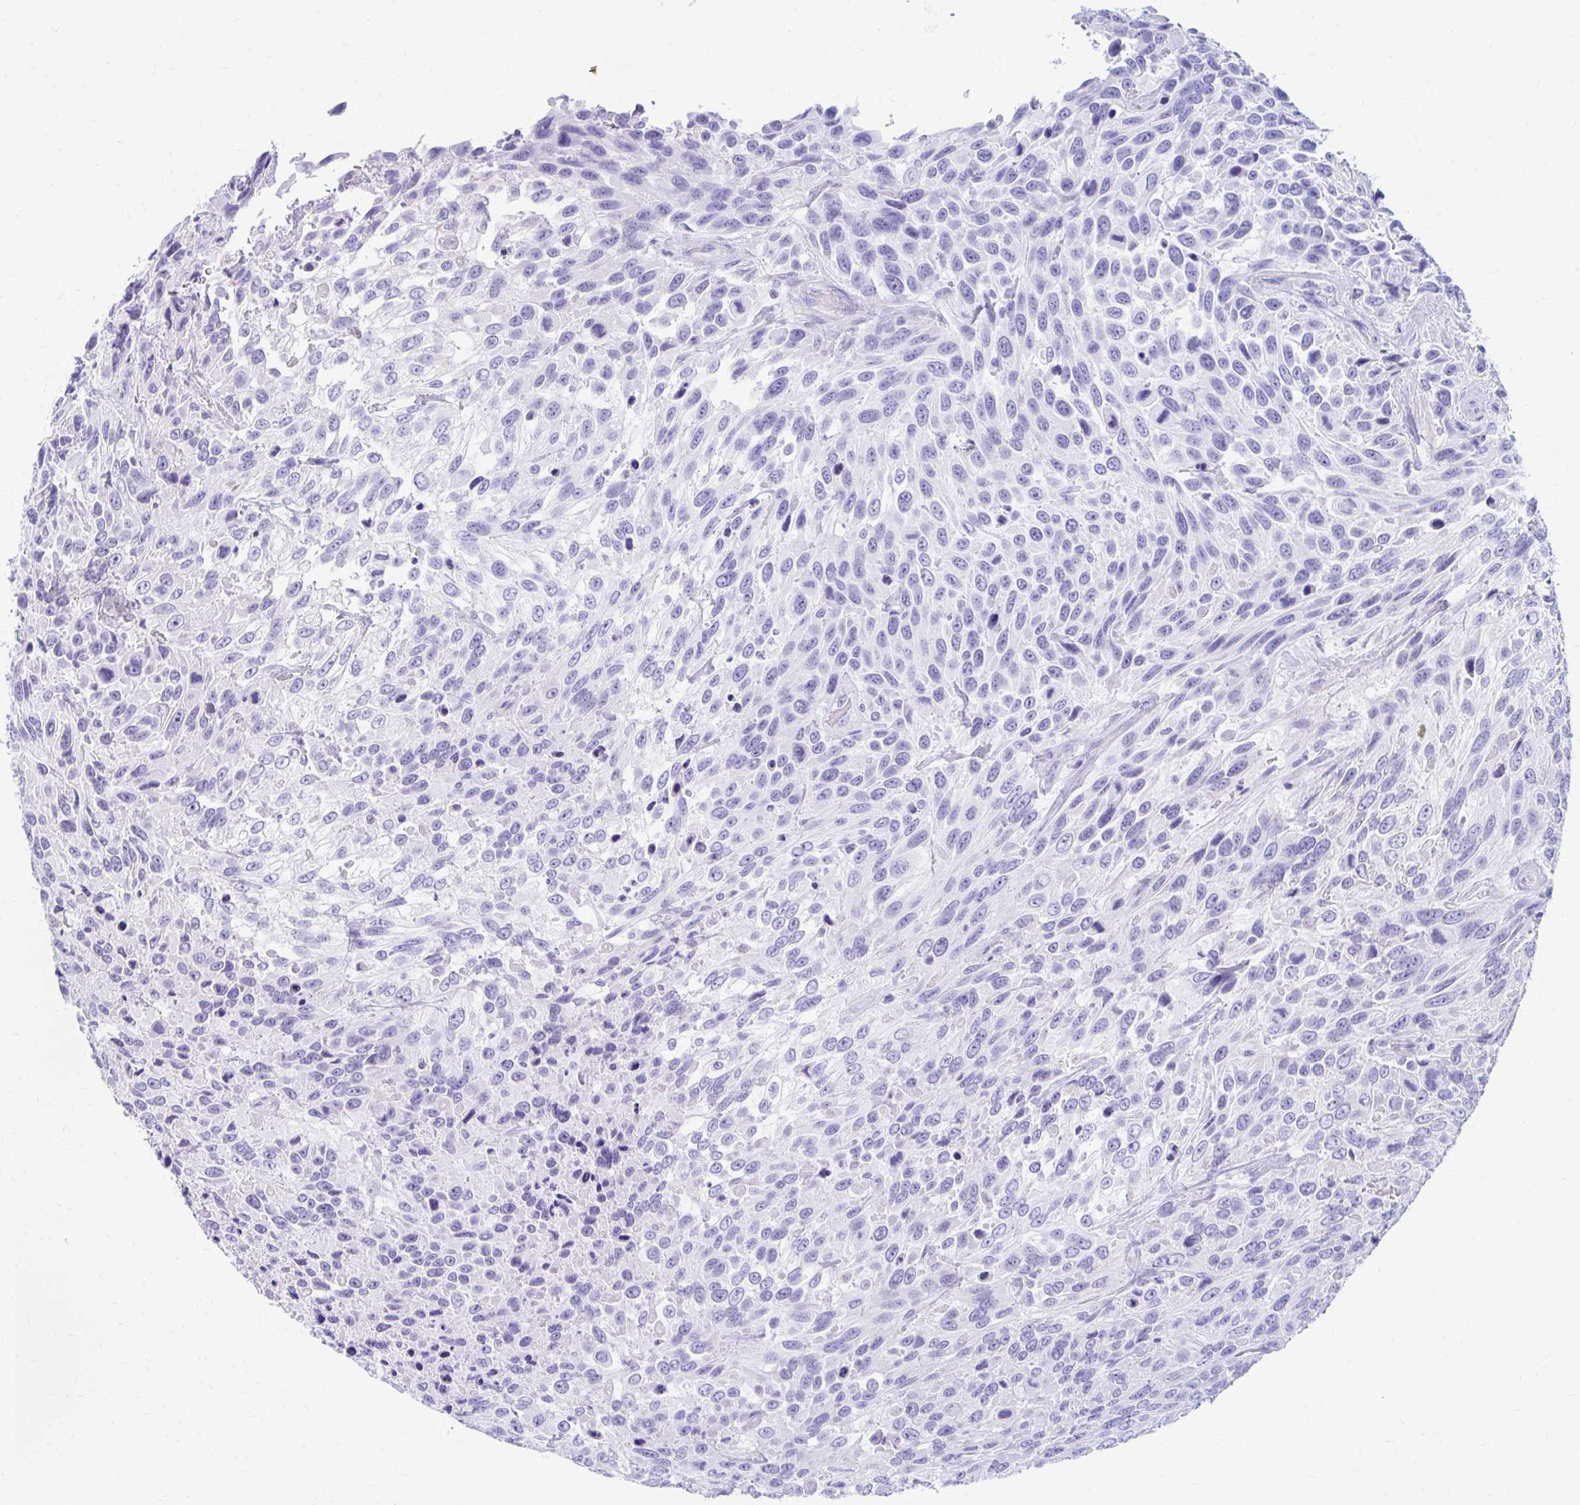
{"staining": {"intensity": "negative", "quantity": "none", "location": "none"}, "tissue": "urothelial cancer", "cell_type": "Tumor cells", "image_type": "cancer", "snomed": [{"axis": "morphology", "description": "Urothelial carcinoma, High grade"}, {"axis": "topography", "description": "Urinary bladder"}], "caption": "Immunohistochemistry (IHC) histopathology image of human urothelial cancer stained for a protein (brown), which displays no expression in tumor cells.", "gene": "NSG2", "patient": {"sex": "female", "age": 70}}